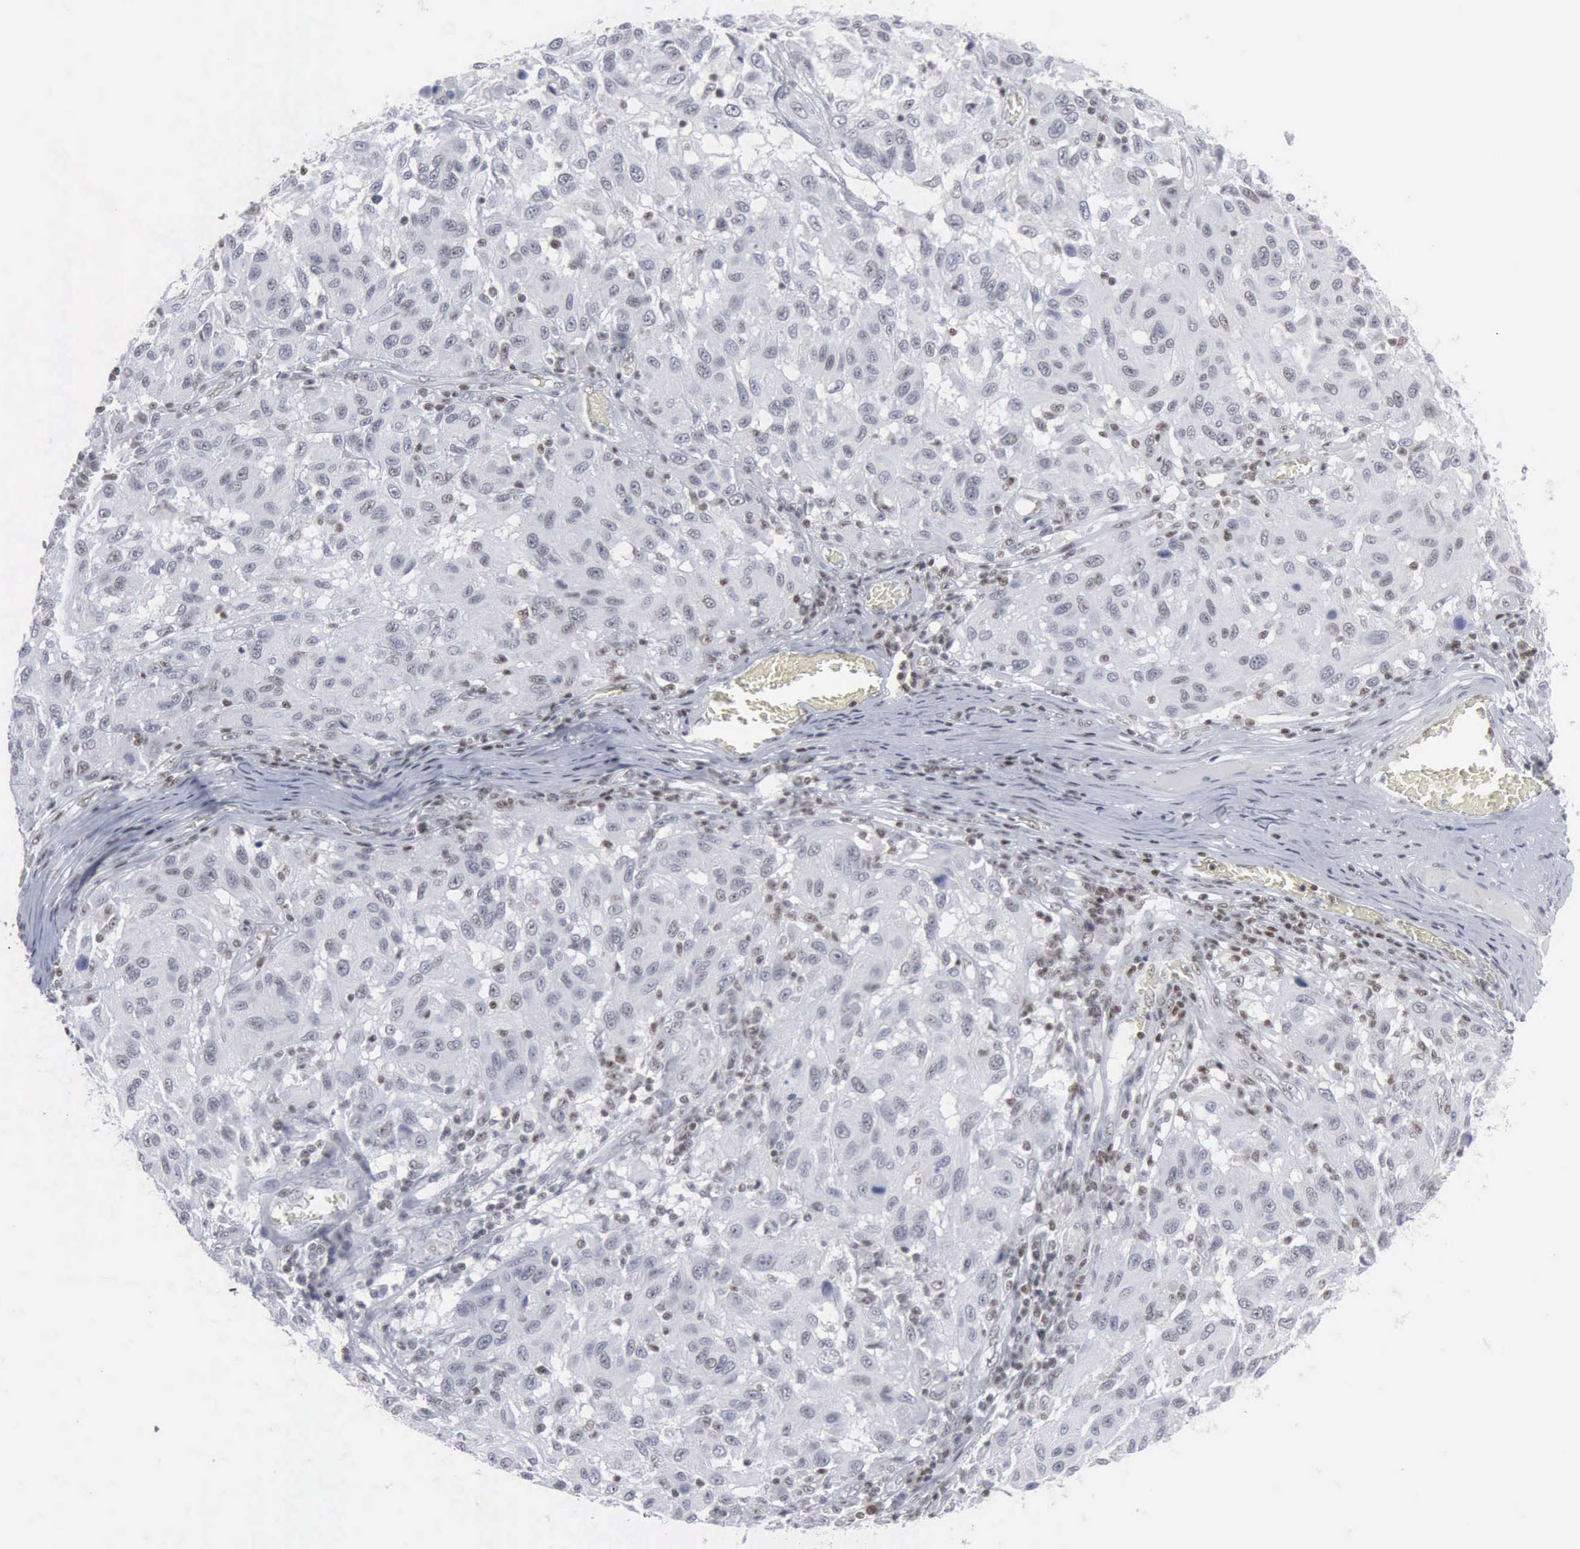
{"staining": {"intensity": "weak", "quantity": "<25%", "location": "nuclear"}, "tissue": "melanoma", "cell_type": "Tumor cells", "image_type": "cancer", "snomed": [{"axis": "morphology", "description": "Malignant melanoma, NOS"}, {"axis": "topography", "description": "Skin"}], "caption": "An image of human melanoma is negative for staining in tumor cells. (Brightfield microscopy of DAB IHC at high magnification).", "gene": "XPA", "patient": {"sex": "female", "age": 77}}